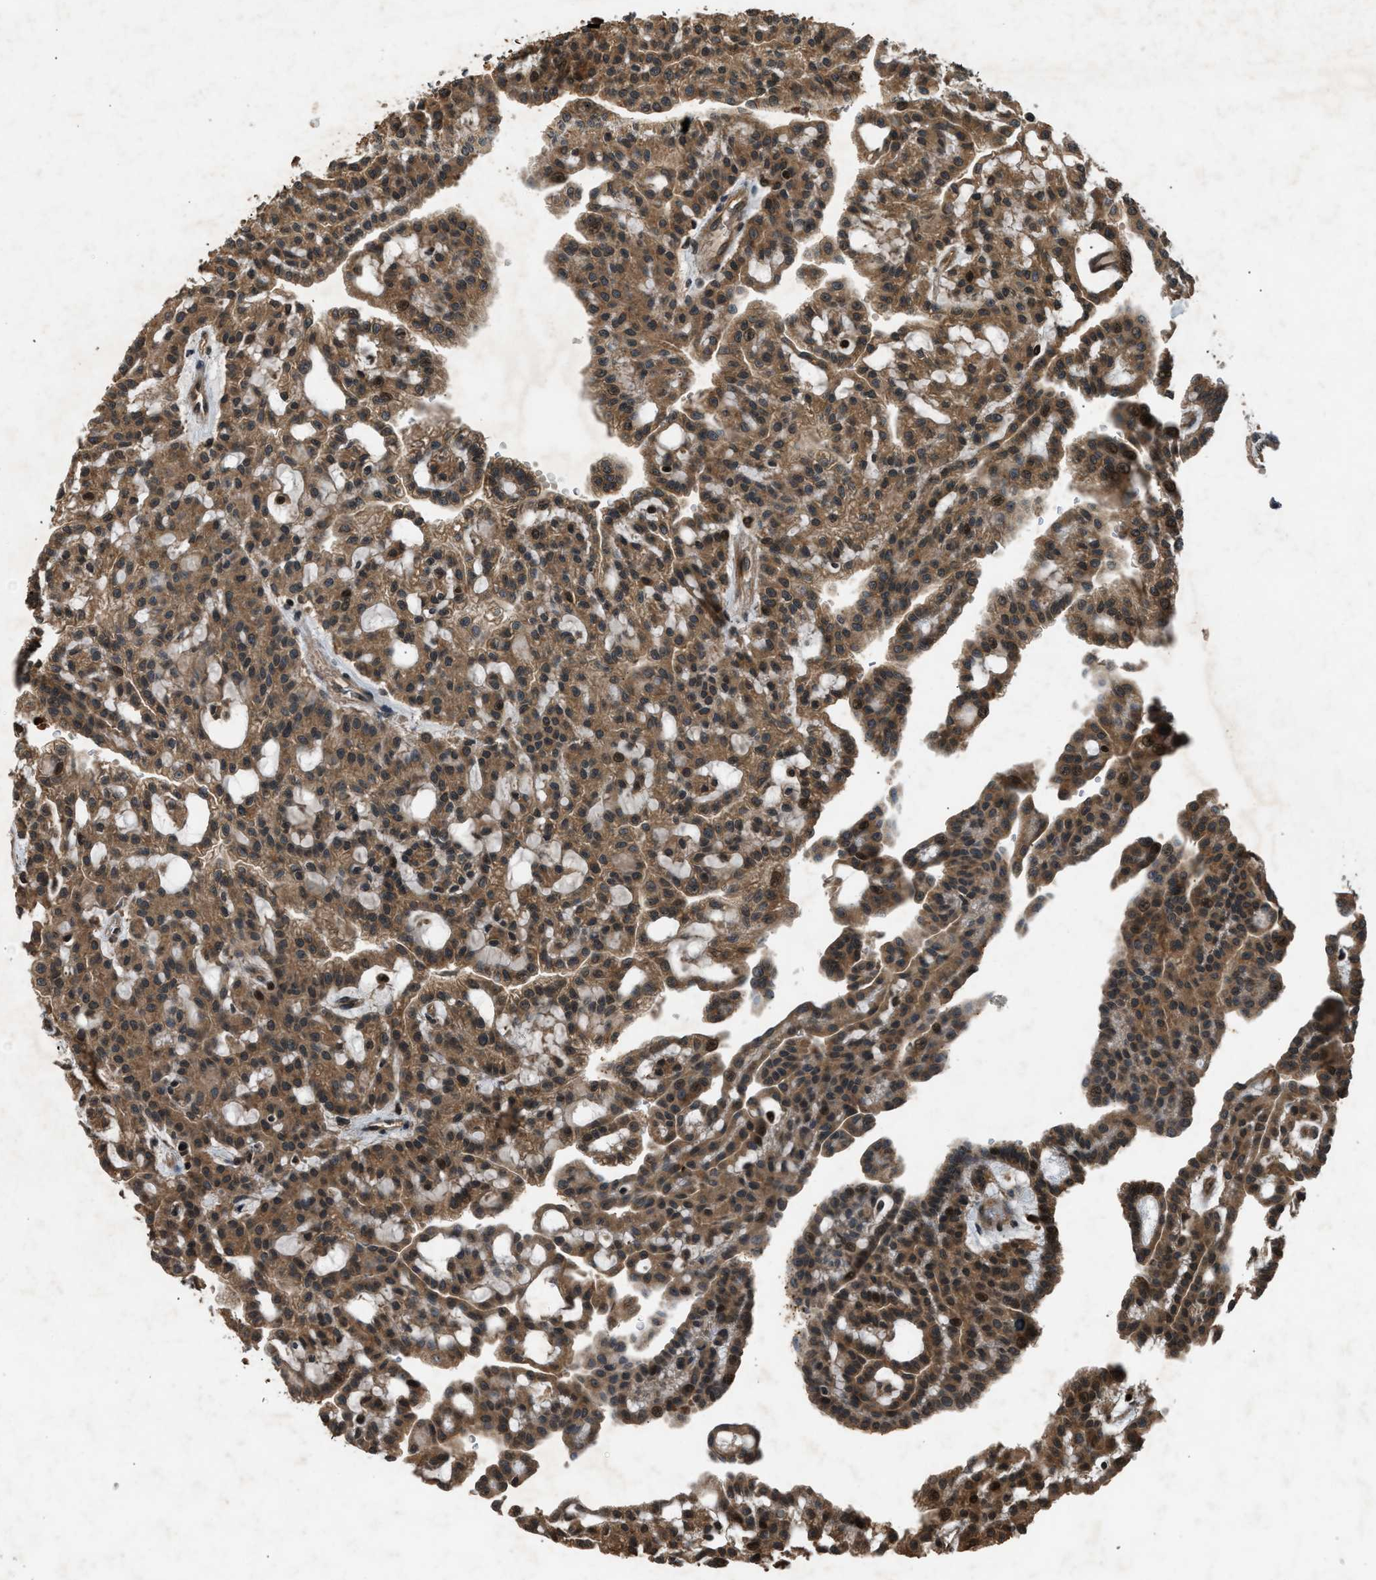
{"staining": {"intensity": "strong", "quantity": ">75%", "location": "cytoplasmic/membranous,nuclear"}, "tissue": "renal cancer", "cell_type": "Tumor cells", "image_type": "cancer", "snomed": [{"axis": "morphology", "description": "Adenocarcinoma, NOS"}, {"axis": "topography", "description": "Kidney"}], "caption": "Immunohistochemistry (IHC) of human adenocarcinoma (renal) reveals high levels of strong cytoplasmic/membranous and nuclear expression in approximately >75% of tumor cells.", "gene": "RPS6KB1", "patient": {"sex": "male", "age": 63}}